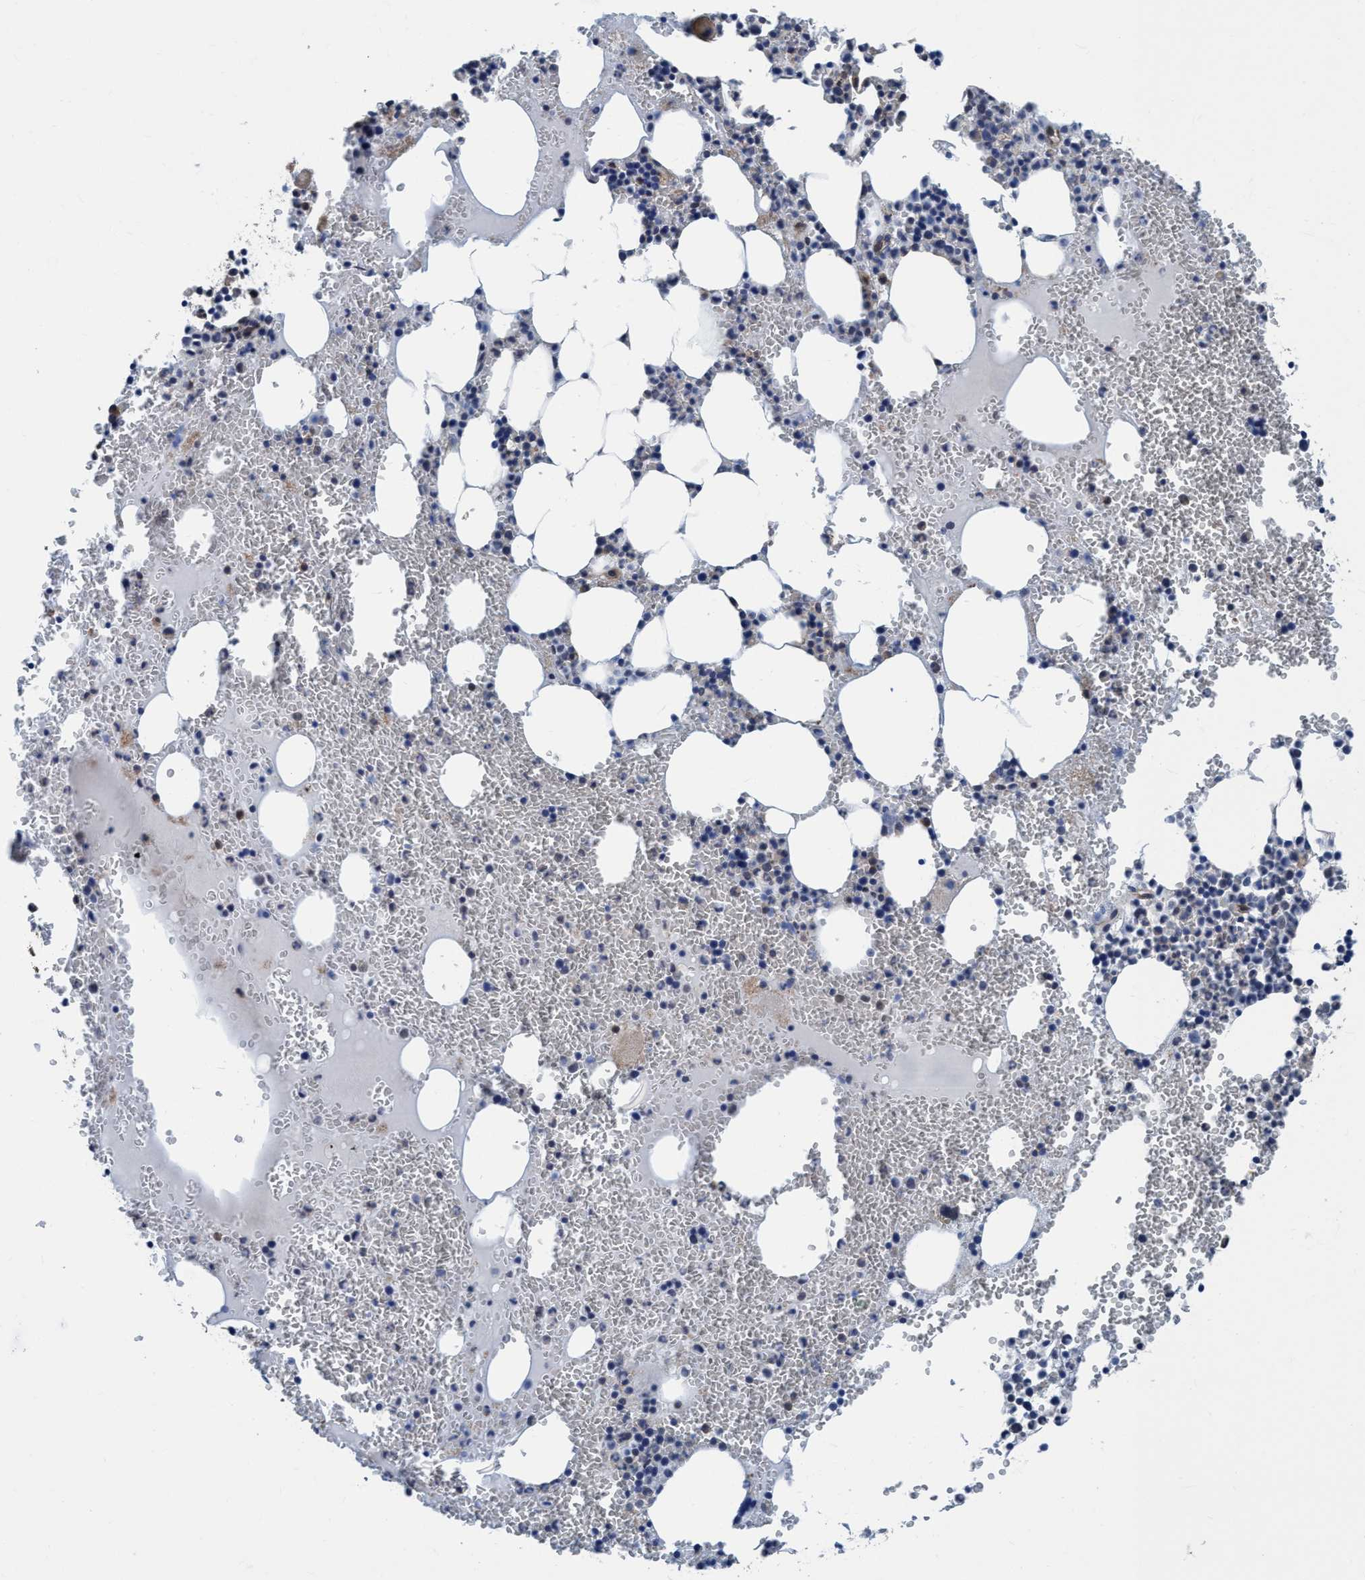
{"staining": {"intensity": "moderate", "quantity": "<25%", "location": "cytoplasmic/membranous"}, "tissue": "bone marrow", "cell_type": "Hematopoietic cells", "image_type": "normal", "snomed": [{"axis": "morphology", "description": "Normal tissue, NOS"}, {"axis": "morphology", "description": "Inflammation, NOS"}, {"axis": "topography", "description": "Bone marrow"}], "caption": "Bone marrow stained for a protein demonstrates moderate cytoplasmic/membranous positivity in hematopoietic cells. (DAB (3,3'-diaminobenzidine) = brown stain, brightfield microscopy at high magnification).", "gene": "NMT1", "patient": {"sex": "female", "age": 67}}